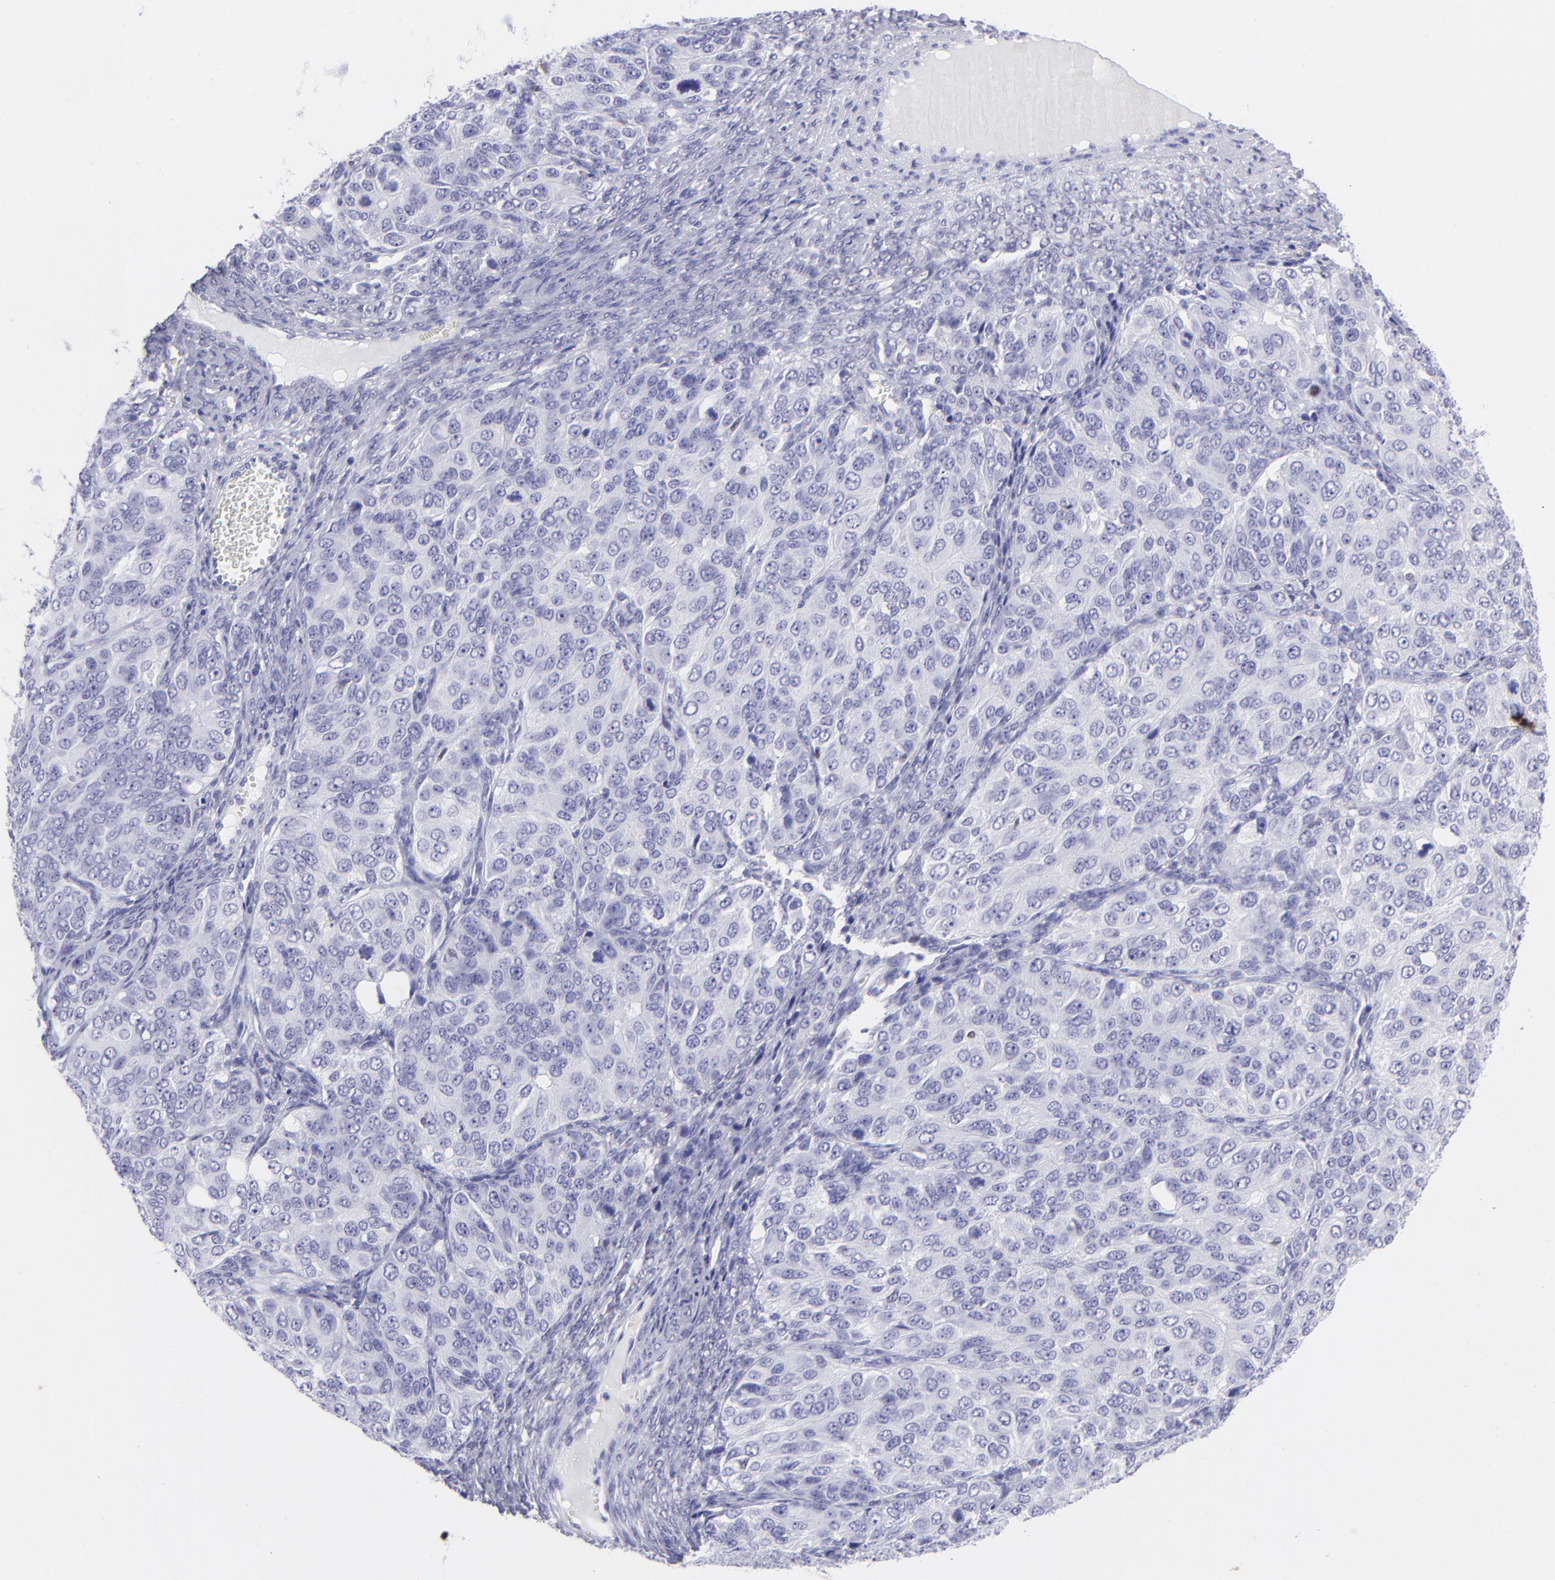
{"staining": {"intensity": "negative", "quantity": "none", "location": "none"}, "tissue": "ovarian cancer", "cell_type": "Tumor cells", "image_type": "cancer", "snomed": [{"axis": "morphology", "description": "Carcinoma, endometroid"}, {"axis": "topography", "description": "Ovary"}], "caption": "Tumor cells show no significant expression in ovarian endometroid carcinoma.", "gene": "MITF", "patient": {"sex": "female", "age": 51}}